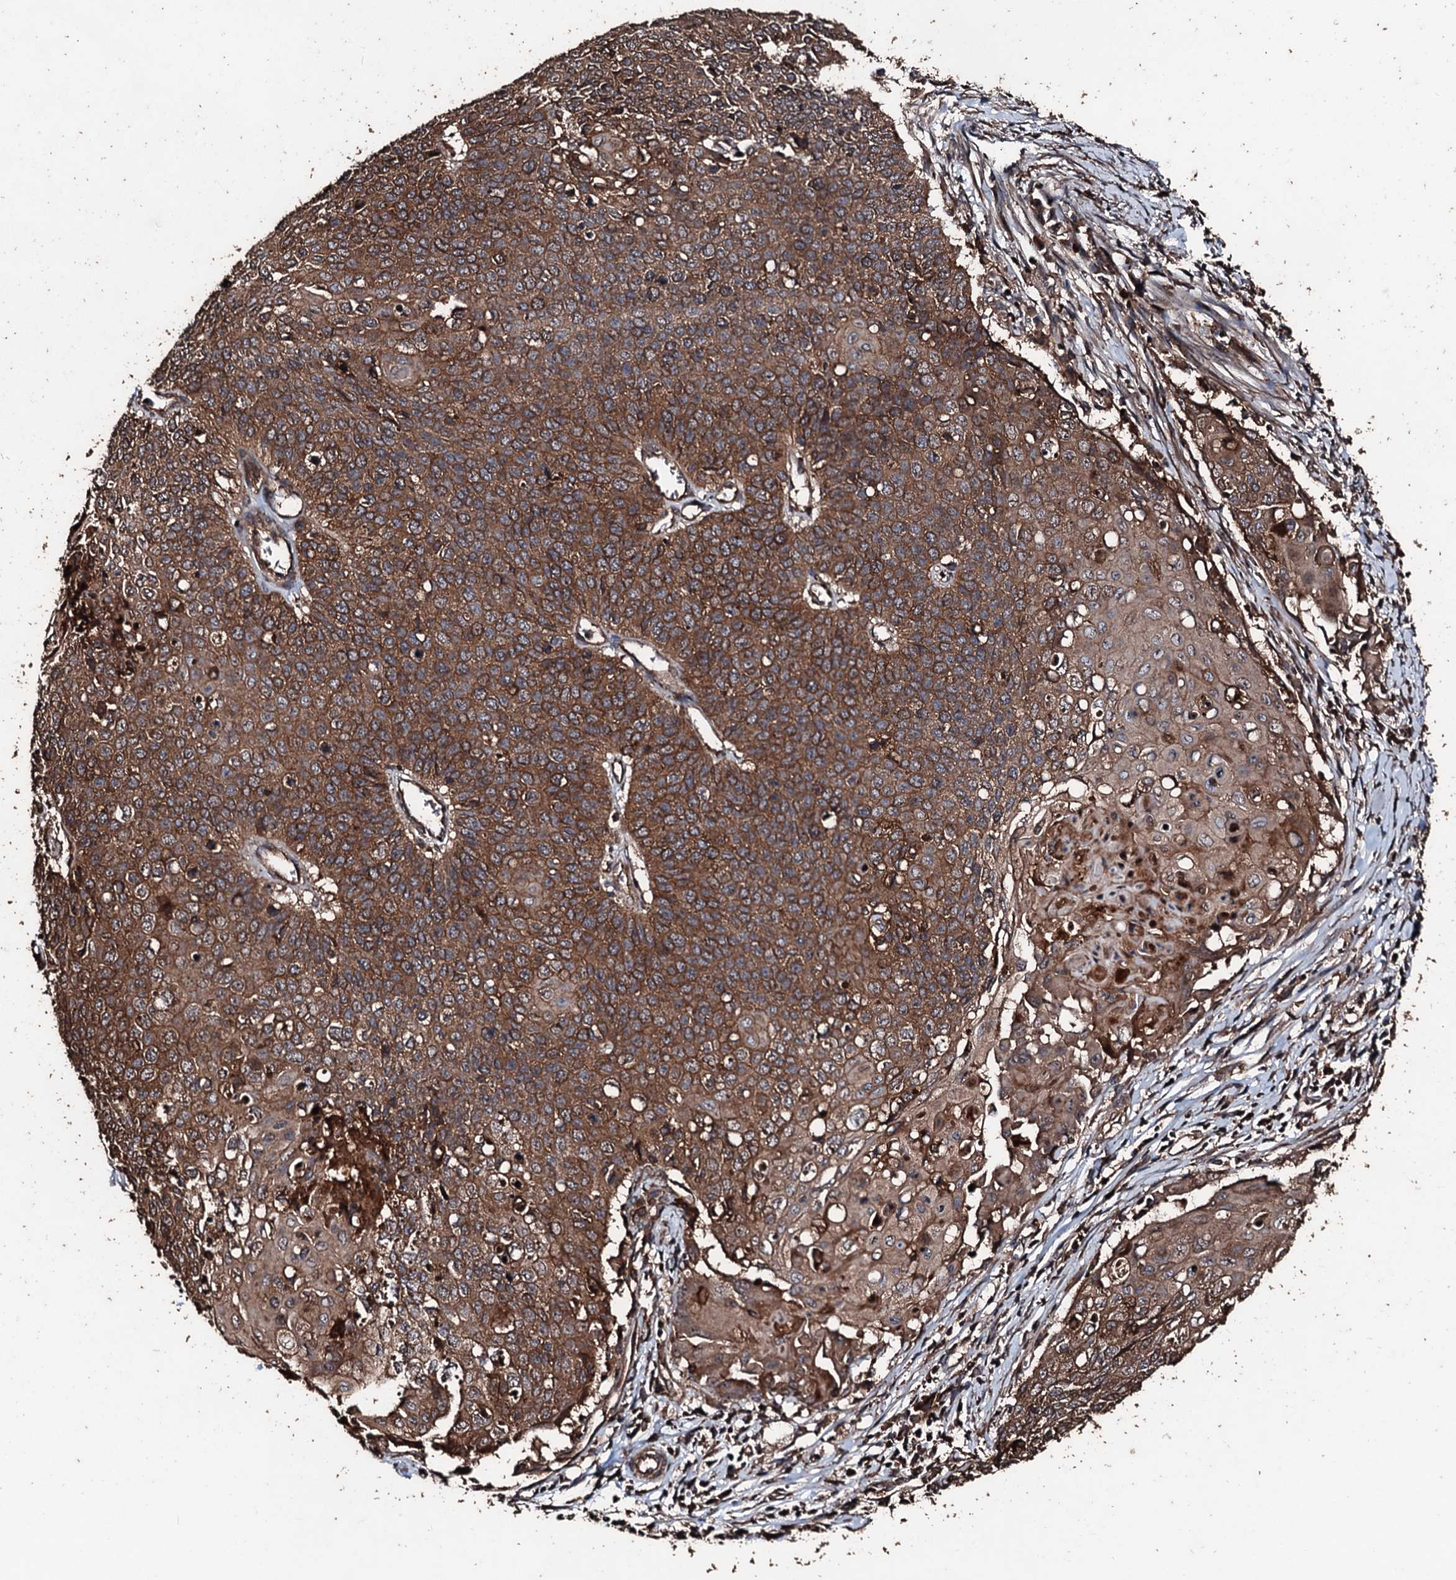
{"staining": {"intensity": "strong", "quantity": ">75%", "location": "cytoplasmic/membranous"}, "tissue": "cervical cancer", "cell_type": "Tumor cells", "image_type": "cancer", "snomed": [{"axis": "morphology", "description": "Squamous cell carcinoma, NOS"}, {"axis": "topography", "description": "Cervix"}], "caption": "The immunohistochemical stain labels strong cytoplasmic/membranous expression in tumor cells of cervical cancer tissue. (DAB = brown stain, brightfield microscopy at high magnification).", "gene": "KIF18A", "patient": {"sex": "female", "age": 39}}